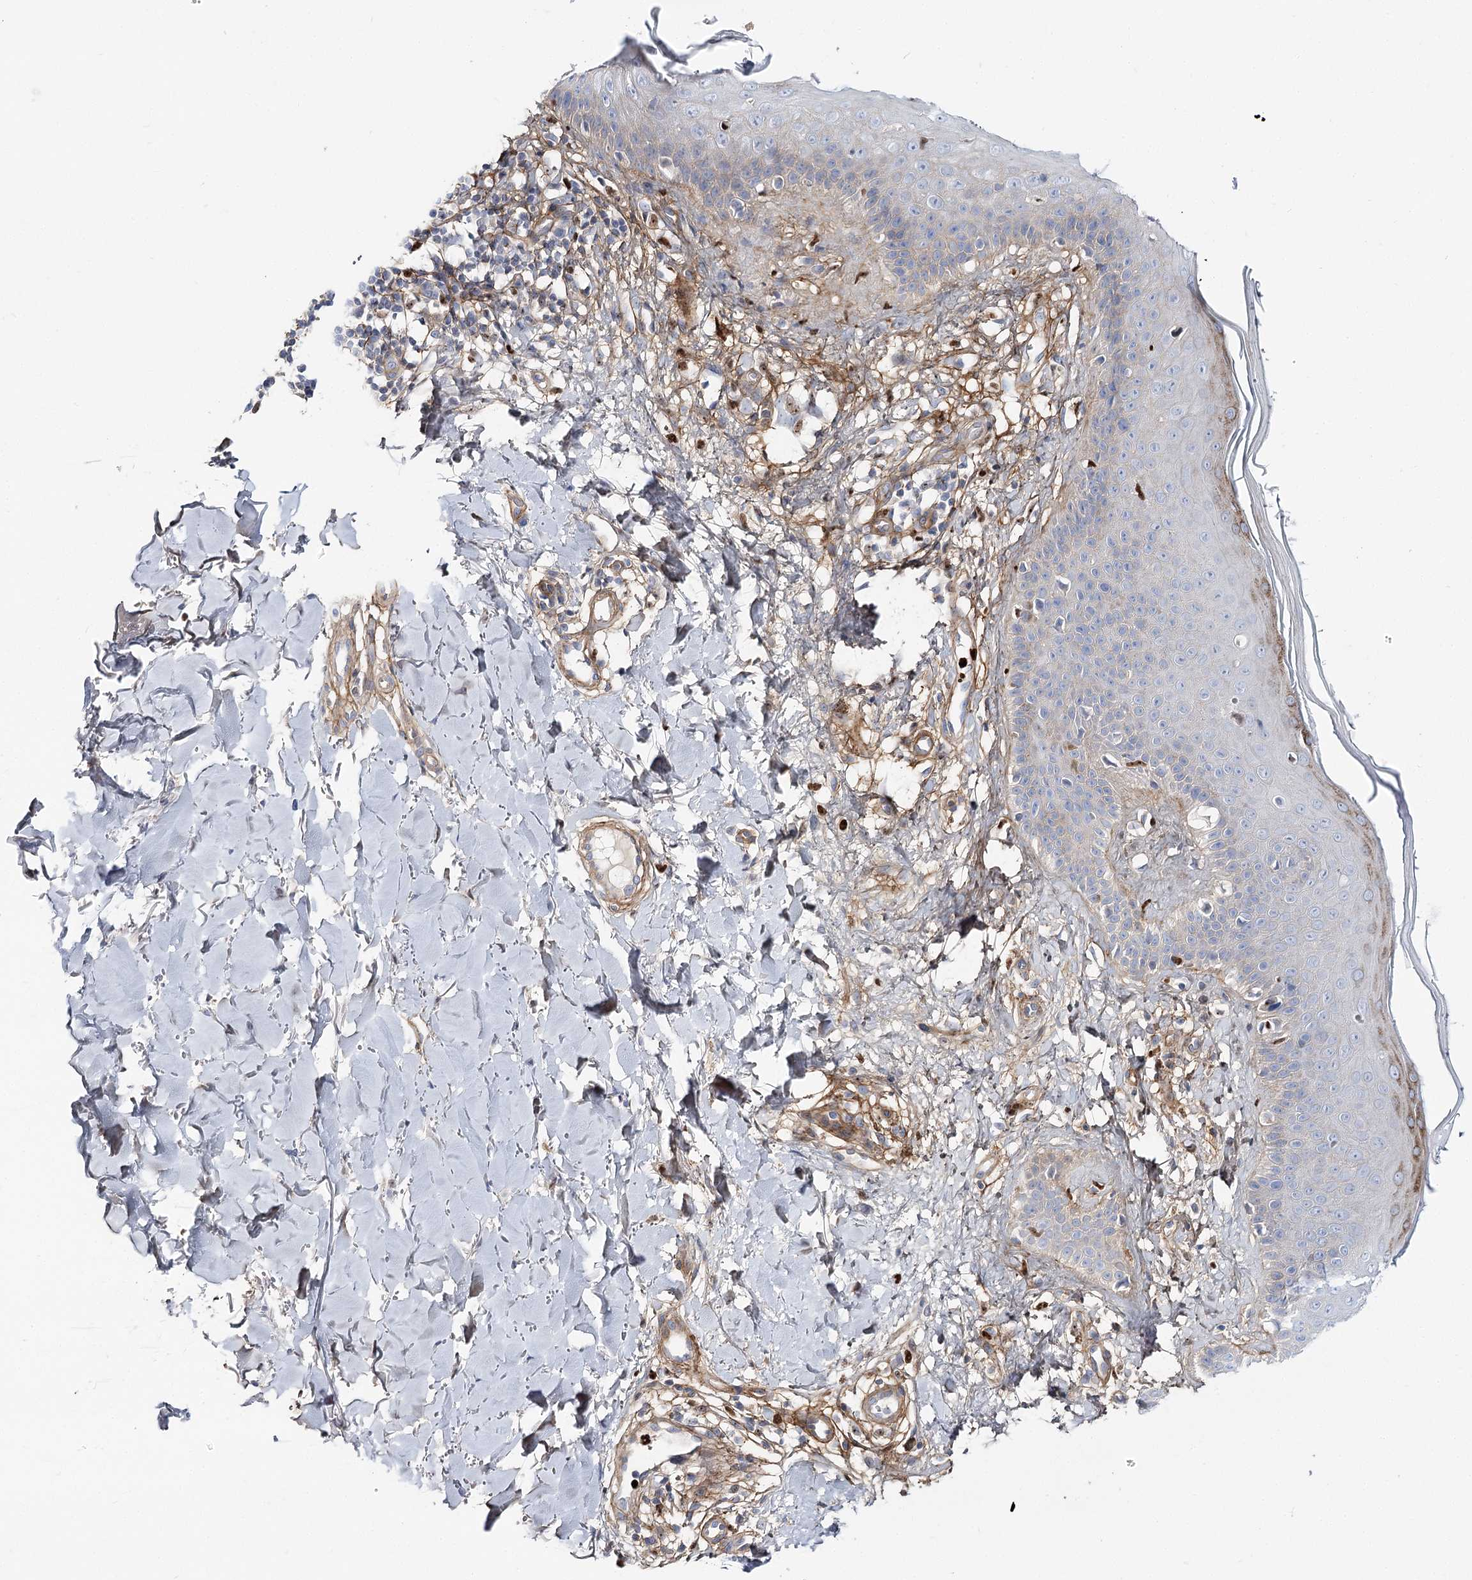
{"staining": {"intensity": "negative", "quantity": "none", "location": "none"}, "tissue": "skin", "cell_type": "Fibroblasts", "image_type": "normal", "snomed": [{"axis": "morphology", "description": "Normal tissue, NOS"}, {"axis": "topography", "description": "Skin"}], "caption": "IHC of normal human skin demonstrates no expression in fibroblasts.", "gene": "C11orf52", "patient": {"sex": "male", "age": 52}}